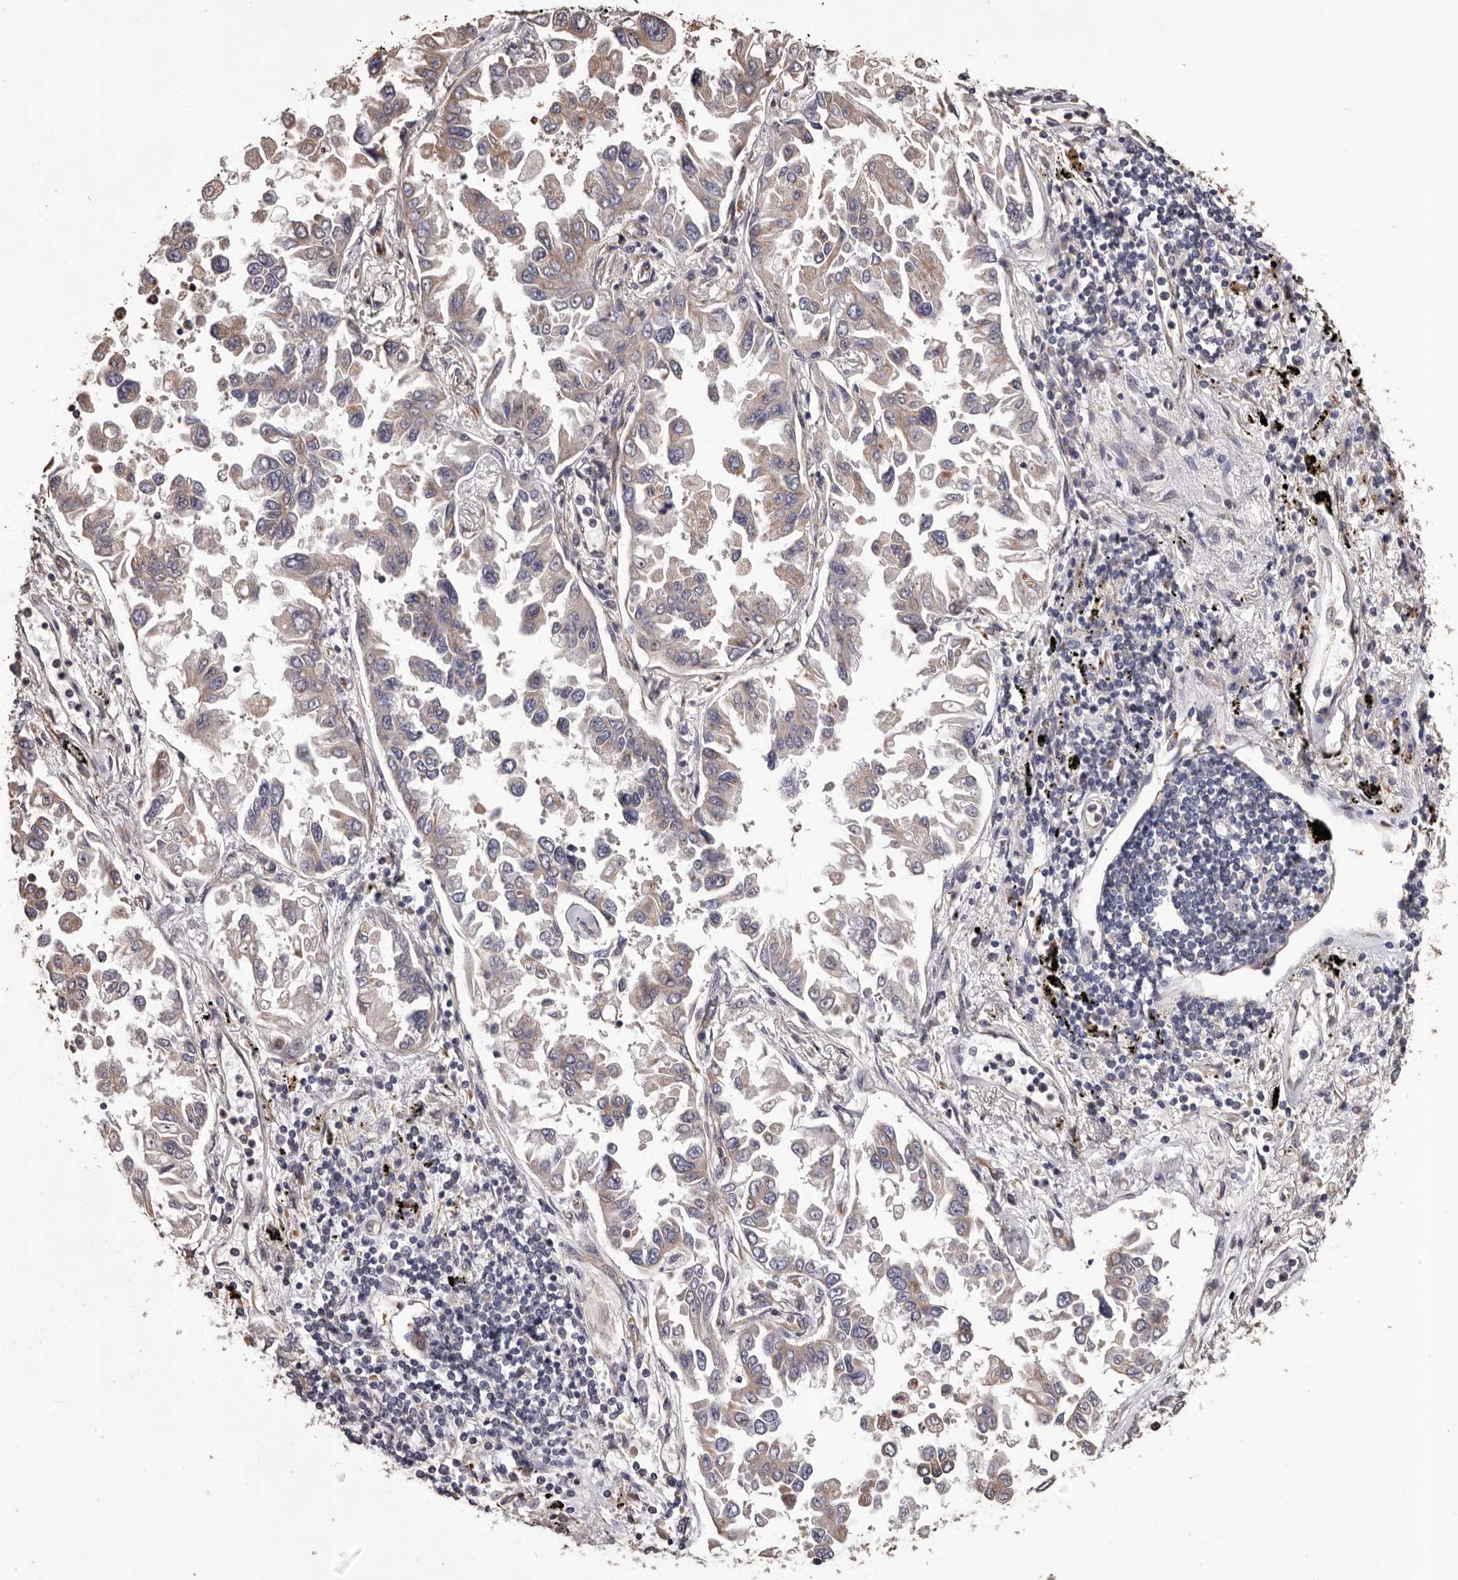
{"staining": {"intensity": "weak", "quantity": "25%-75%", "location": "cytoplasmic/membranous"}, "tissue": "lung cancer", "cell_type": "Tumor cells", "image_type": "cancer", "snomed": [{"axis": "morphology", "description": "Adenocarcinoma, NOS"}, {"axis": "topography", "description": "Lung"}], "caption": "Immunohistochemistry (IHC) (DAB) staining of human lung cancer displays weak cytoplasmic/membranous protein expression in approximately 25%-75% of tumor cells.", "gene": "CEP104", "patient": {"sex": "female", "age": 67}}